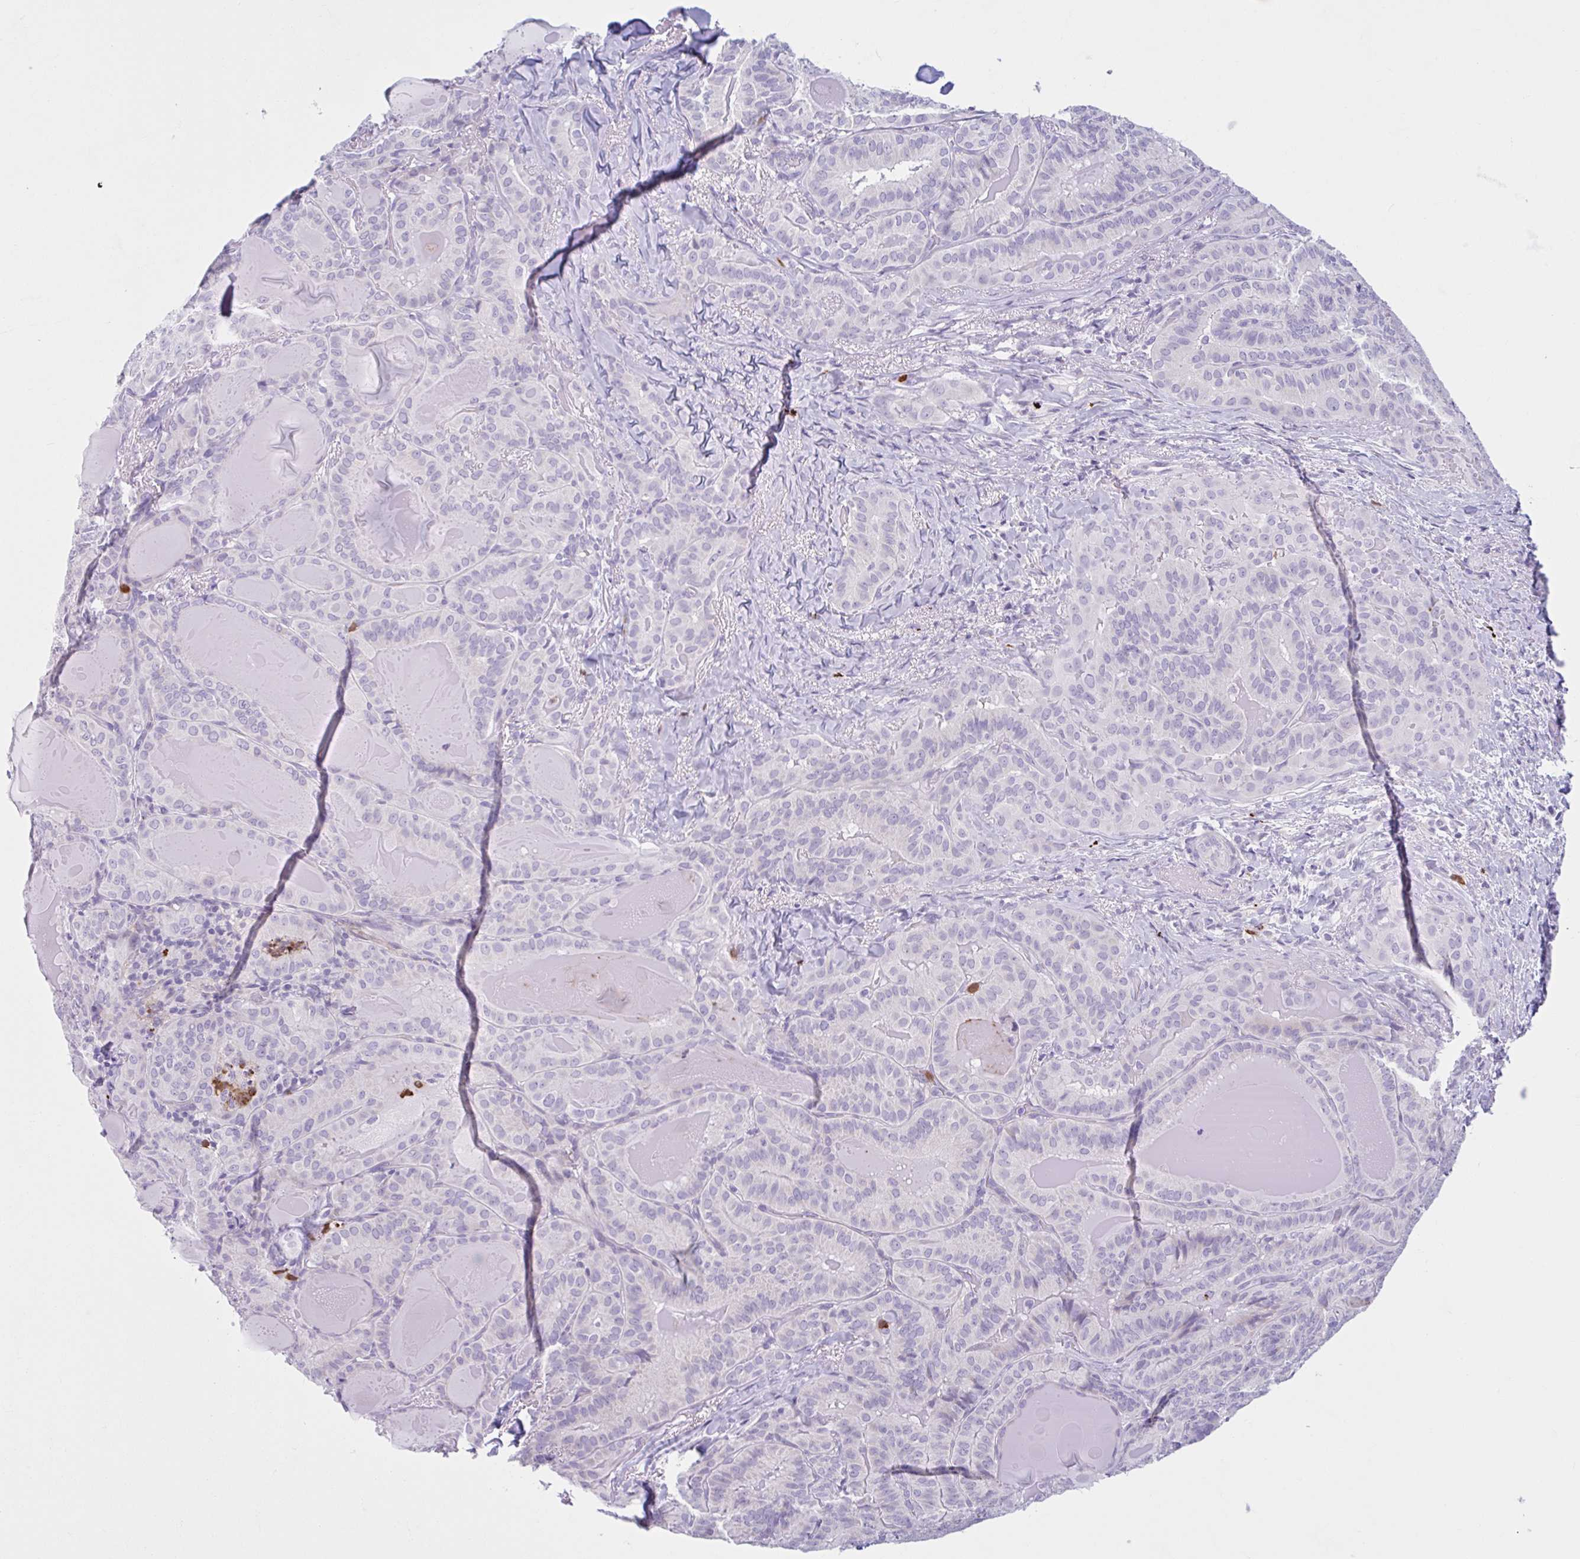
{"staining": {"intensity": "negative", "quantity": "none", "location": "none"}, "tissue": "thyroid cancer", "cell_type": "Tumor cells", "image_type": "cancer", "snomed": [{"axis": "morphology", "description": "Papillary adenocarcinoma, NOS"}, {"axis": "topography", "description": "Thyroid gland"}], "caption": "Immunohistochemistry (IHC) photomicrograph of neoplastic tissue: thyroid papillary adenocarcinoma stained with DAB displays no significant protein expression in tumor cells.", "gene": "CEP120", "patient": {"sex": "female", "age": 68}}